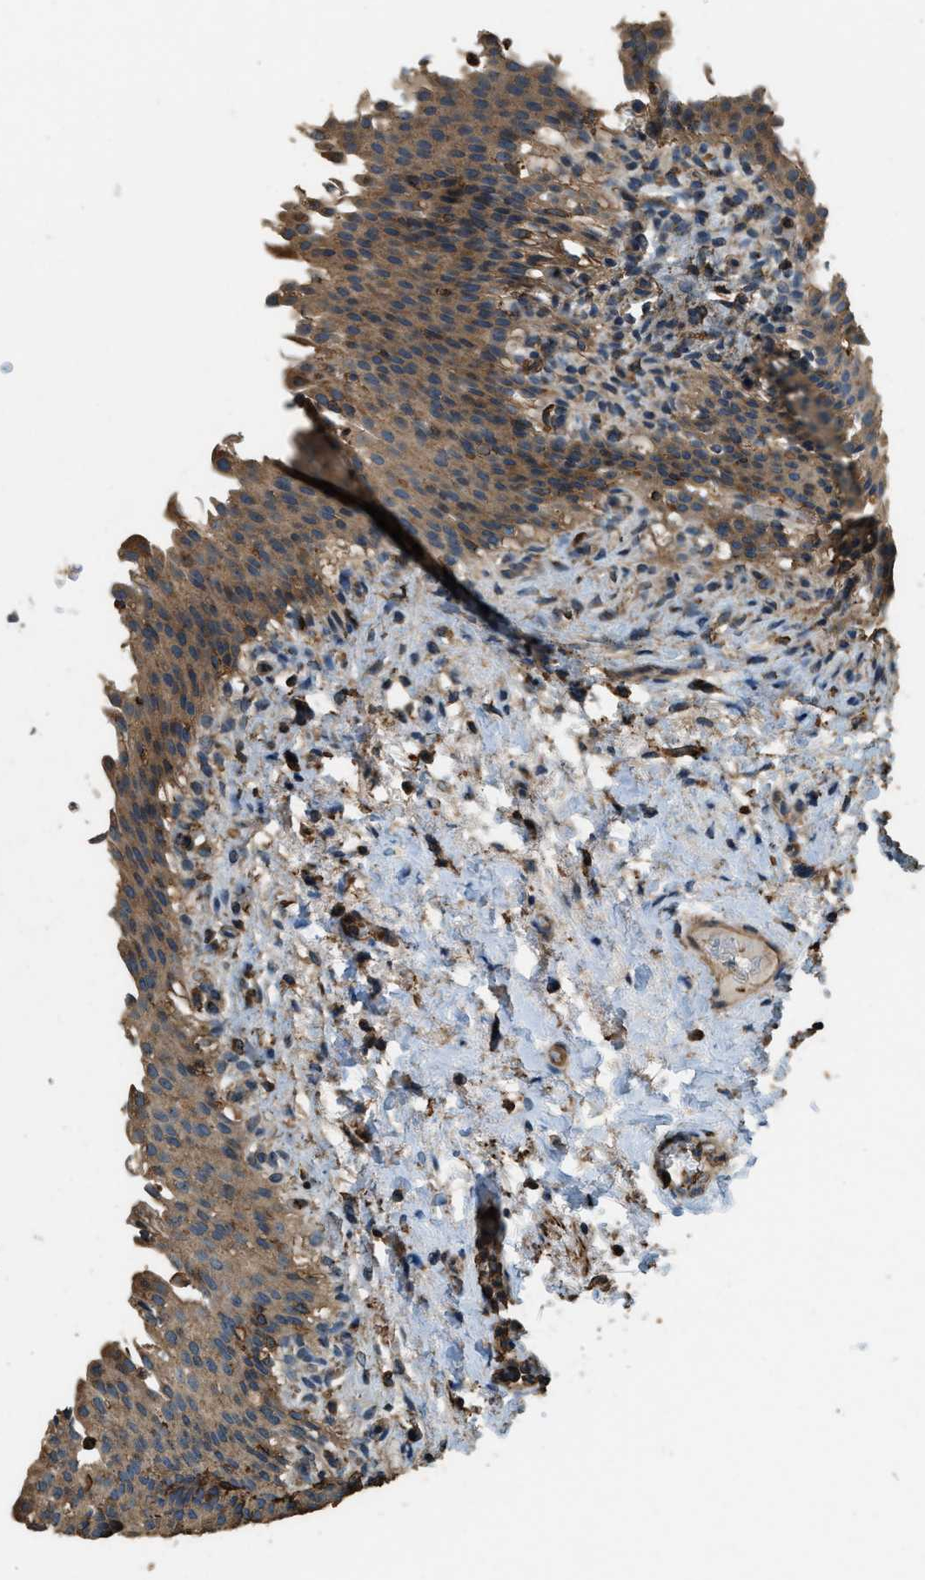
{"staining": {"intensity": "moderate", "quantity": ">75%", "location": "cytoplasmic/membranous"}, "tissue": "urinary bladder", "cell_type": "Urothelial cells", "image_type": "normal", "snomed": [{"axis": "morphology", "description": "Normal tissue, NOS"}, {"axis": "topography", "description": "Urinary bladder"}], "caption": "Immunohistochemistry (IHC) staining of unremarkable urinary bladder, which reveals medium levels of moderate cytoplasmic/membranous staining in about >75% of urothelial cells indicating moderate cytoplasmic/membranous protein positivity. The staining was performed using DAB (3,3'-diaminobenzidine) (brown) for protein detection and nuclei were counterstained in hematoxylin (blue).", "gene": "ERGIC1", "patient": {"sex": "female", "age": 60}}